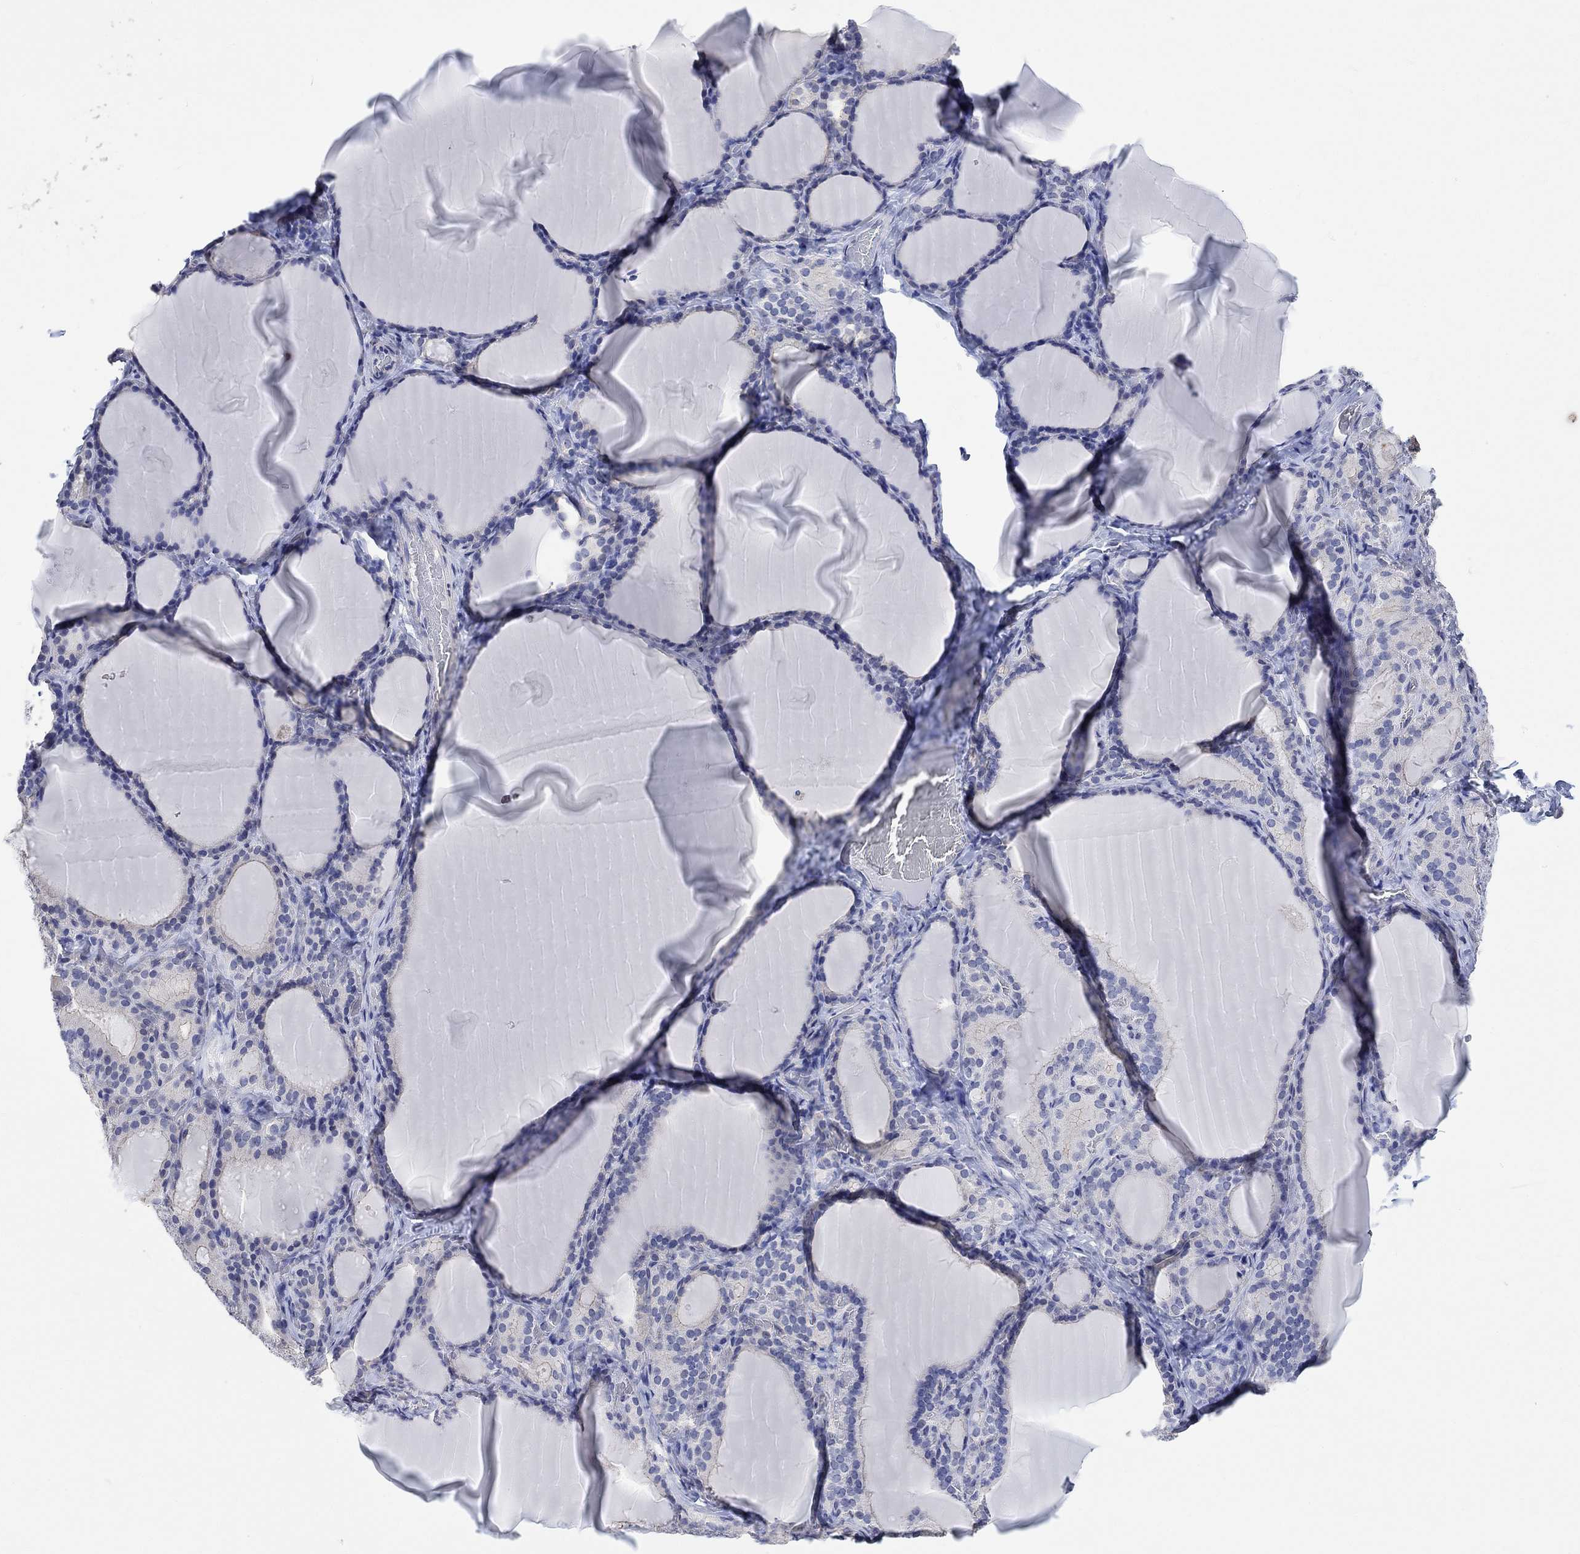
{"staining": {"intensity": "negative", "quantity": "none", "location": "none"}, "tissue": "thyroid gland", "cell_type": "Glandular cells", "image_type": "normal", "snomed": [{"axis": "morphology", "description": "Normal tissue, NOS"}, {"axis": "morphology", "description": "Hyperplasia, NOS"}, {"axis": "topography", "description": "Thyroid gland"}], "caption": "Glandular cells are negative for brown protein staining in unremarkable thyroid gland. Nuclei are stained in blue.", "gene": "AGRP", "patient": {"sex": "female", "age": 27}}